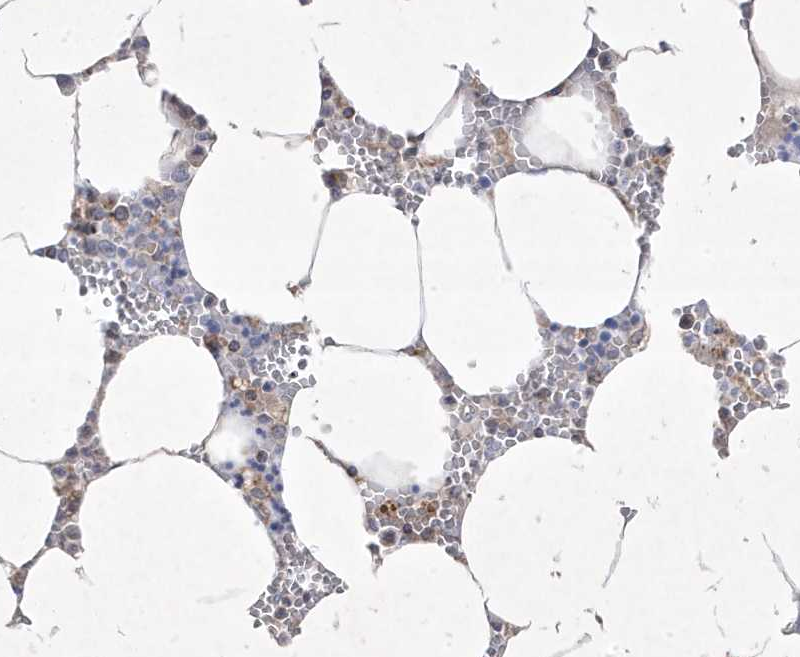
{"staining": {"intensity": "weak", "quantity": "<25%", "location": "cytoplasmic/membranous"}, "tissue": "bone marrow", "cell_type": "Hematopoietic cells", "image_type": "normal", "snomed": [{"axis": "morphology", "description": "Normal tissue, NOS"}, {"axis": "topography", "description": "Bone marrow"}], "caption": "High magnification brightfield microscopy of benign bone marrow stained with DAB (brown) and counterstained with hematoxylin (blue): hematopoietic cells show no significant expression. The staining is performed using DAB (3,3'-diaminobenzidine) brown chromogen with nuclei counter-stained in using hematoxylin.", "gene": "ADAMTSL3", "patient": {"sex": "male", "age": 70}}